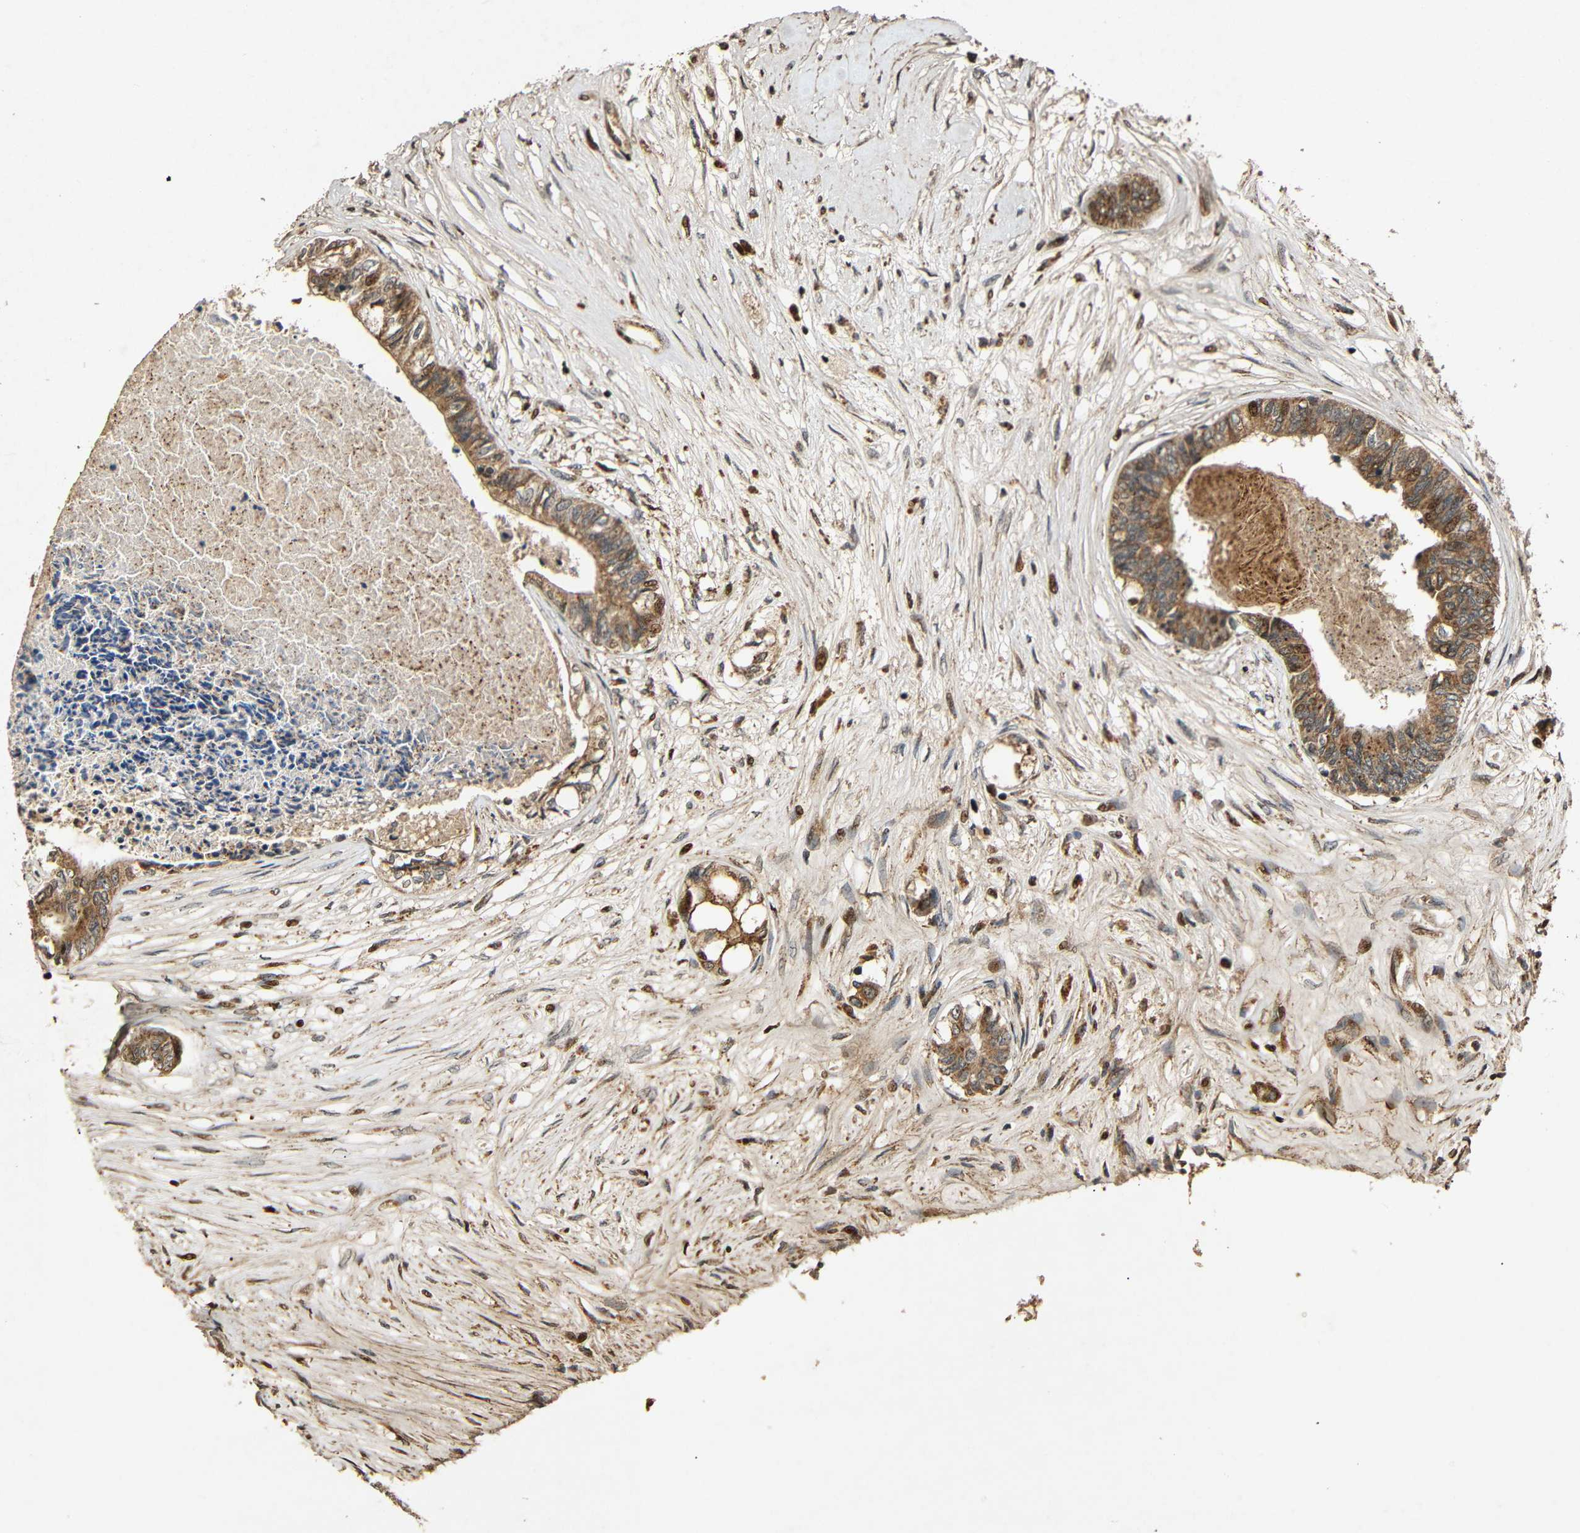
{"staining": {"intensity": "moderate", "quantity": ">75%", "location": "cytoplasmic/membranous,nuclear"}, "tissue": "colorectal cancer", "cell_type": "Tumor cells", "image_type": "cancer", "snomed": [{"axis": "morphology", "description": "Adenocarcinoma, NOS"}, {"axis": "topography", "description": "Rectum"}], "caption": "Immunohistochemical staining of colorectal cancer (adenocarcinoma) displays moderate cytoplasmic/membranous and nuclear protein staining in approximately >75% of tumor cells.", "gene": "KAZALD1", "patient": {"sex": "male", "age": 63}}